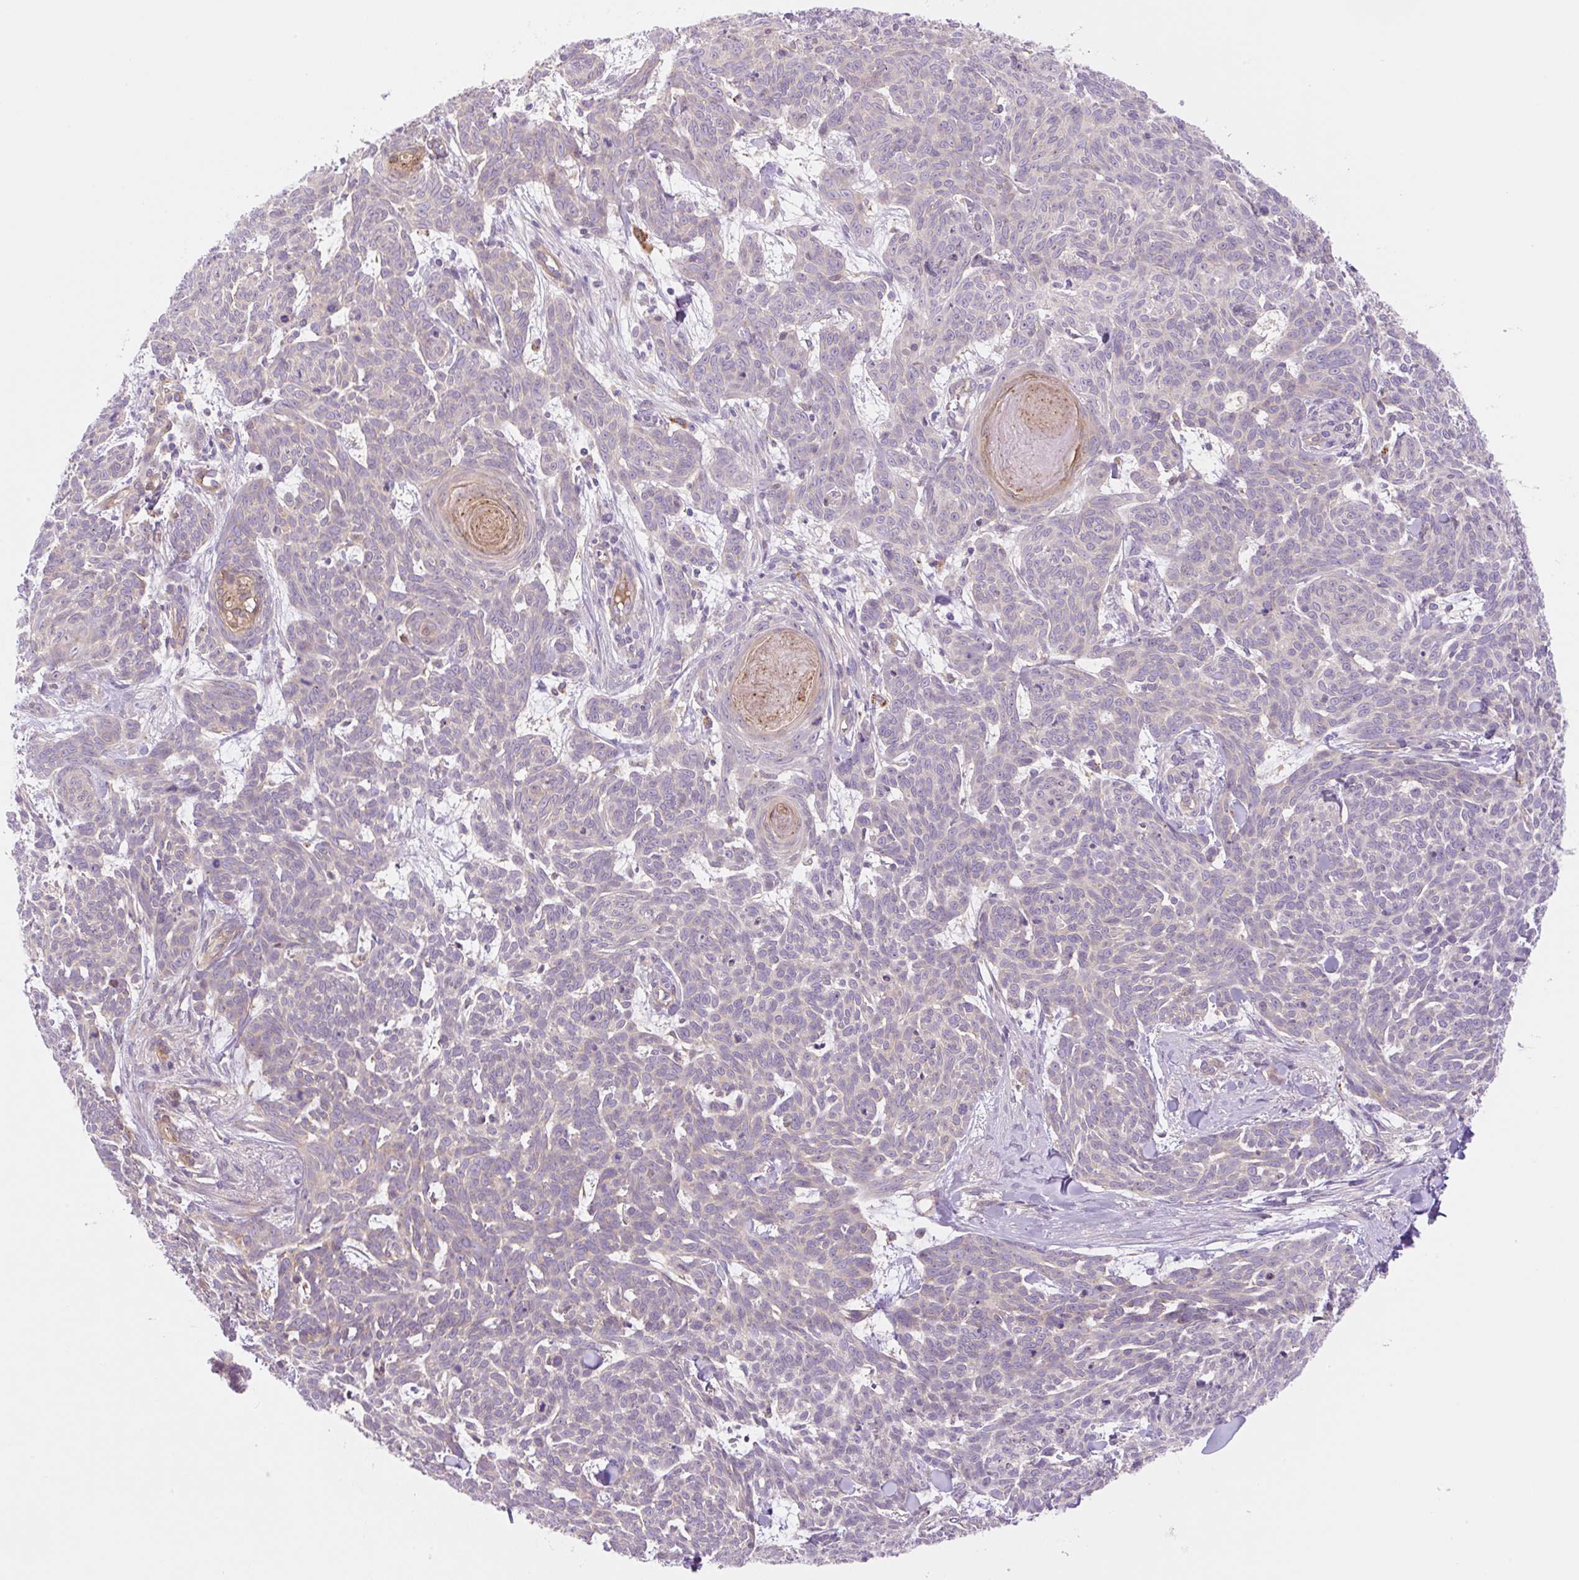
{"staining": {"intensity": "negative", "quantity": "none", "location": "none"}, "tissue": "skin cancer", "cell_type": "Tumor cells", "image_type": "cancer", "snomed": [{"axis": "morphology", "description": "Basal cell carcinoma"}, {"axis": "topography", "description": "Skin"}], "caption": "The photomicrograph exhibits no staining of tumor cells in skin cancer. The staining is performed using DAB brown chromogen with nuclei counter-stained in using hematoxylin.", "gene": "NLRP5", "patient": {"sex": "female", "age": 93}}